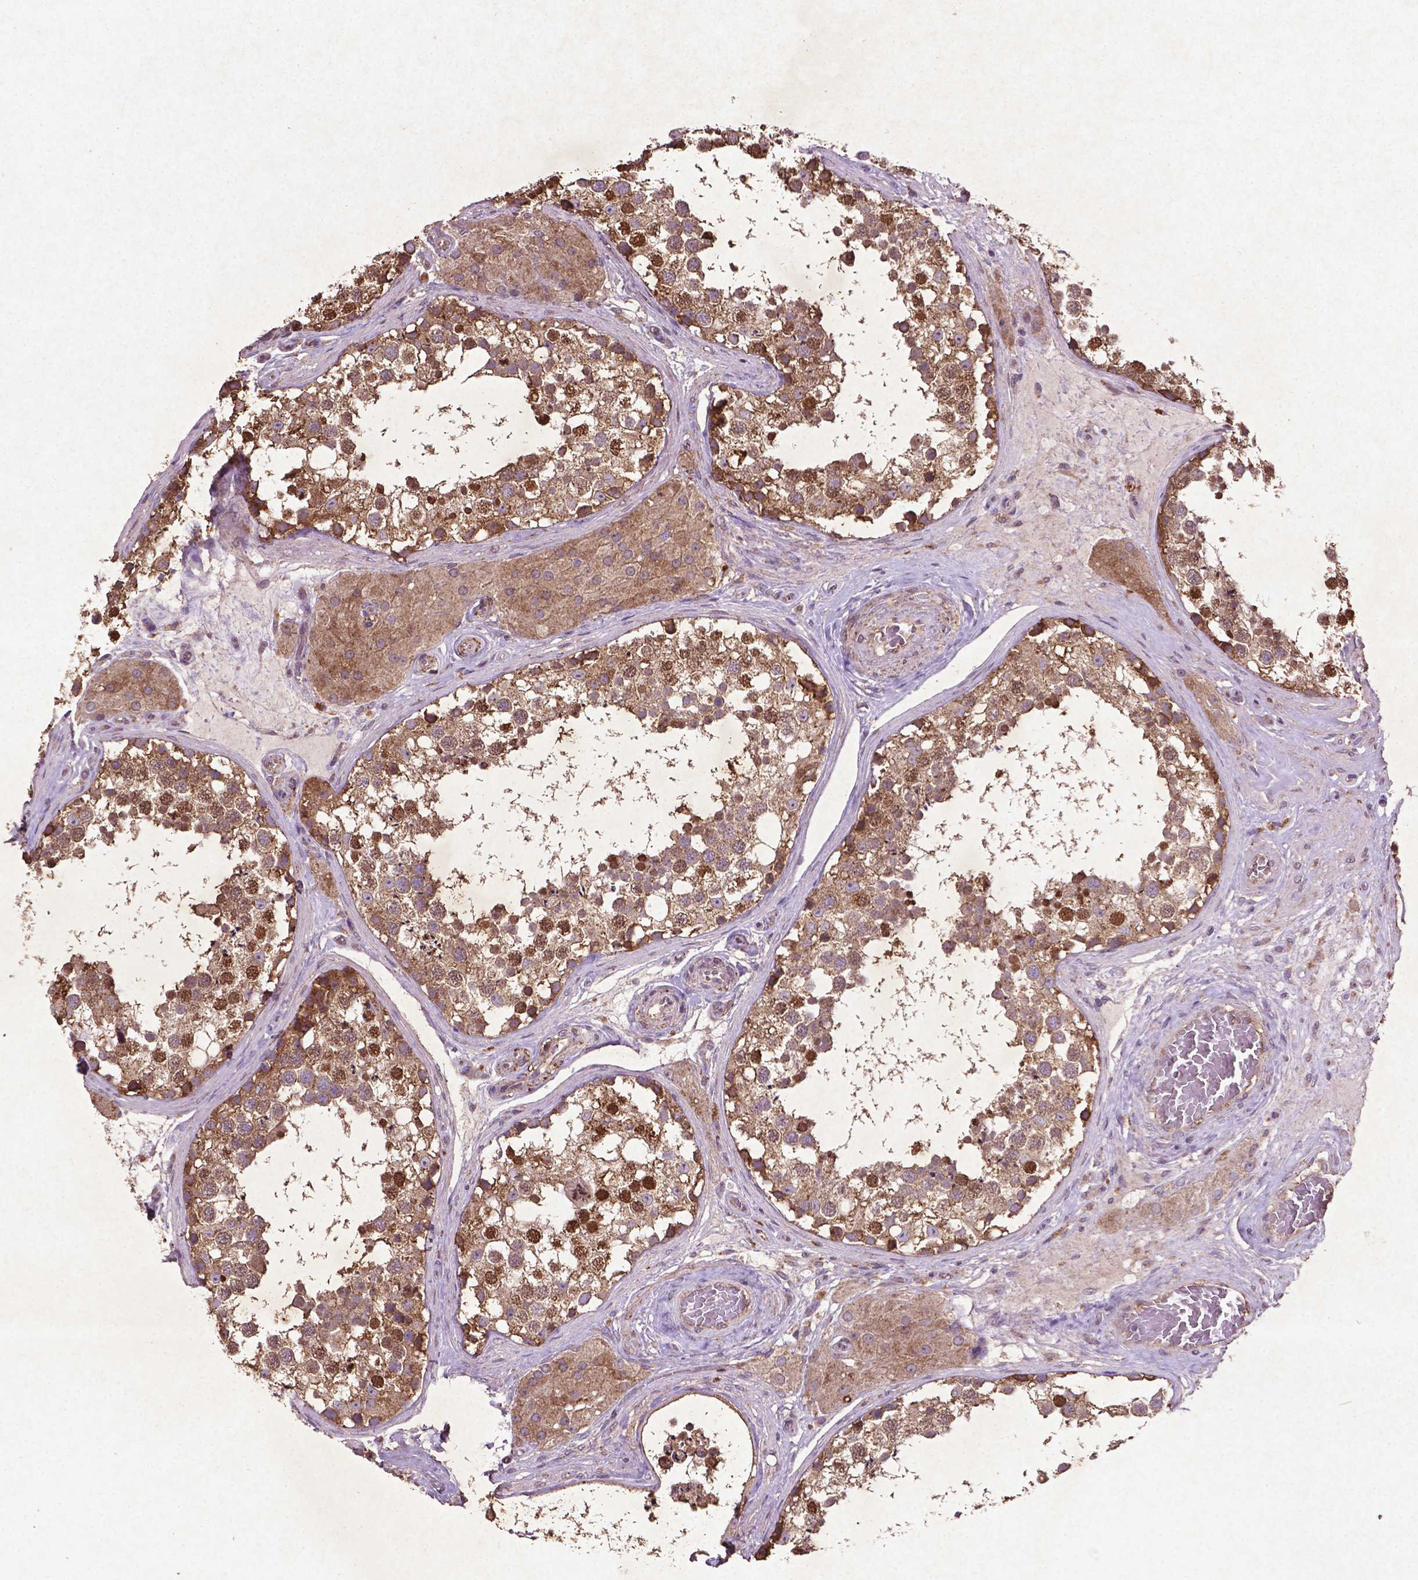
{"staining": {"intensity": "moderate", "quantity": ">75%", "location": "cytoplasmic/membranous,nuclear"}, "tissue": "testis", "cell_type": "Cells in seminiferous ducts", "image_type": "normal", "snomed": [{"axis": "morphology", "description": "Normal tissue, NOS"}, {"axis": "morphology", "description": "Seminoma, NOS"}, {"axis": "topography", "description": "Testis"}], "caption": "There is medium levels of moderate cytoplasmic/membranous,nuclear expression in cells in seminiferous ducts of normal testis, as demonstrated by immunohistochemical staining (brown color).", "gene": "MTOR", "patient": {"sex": "male", "age": 65}}